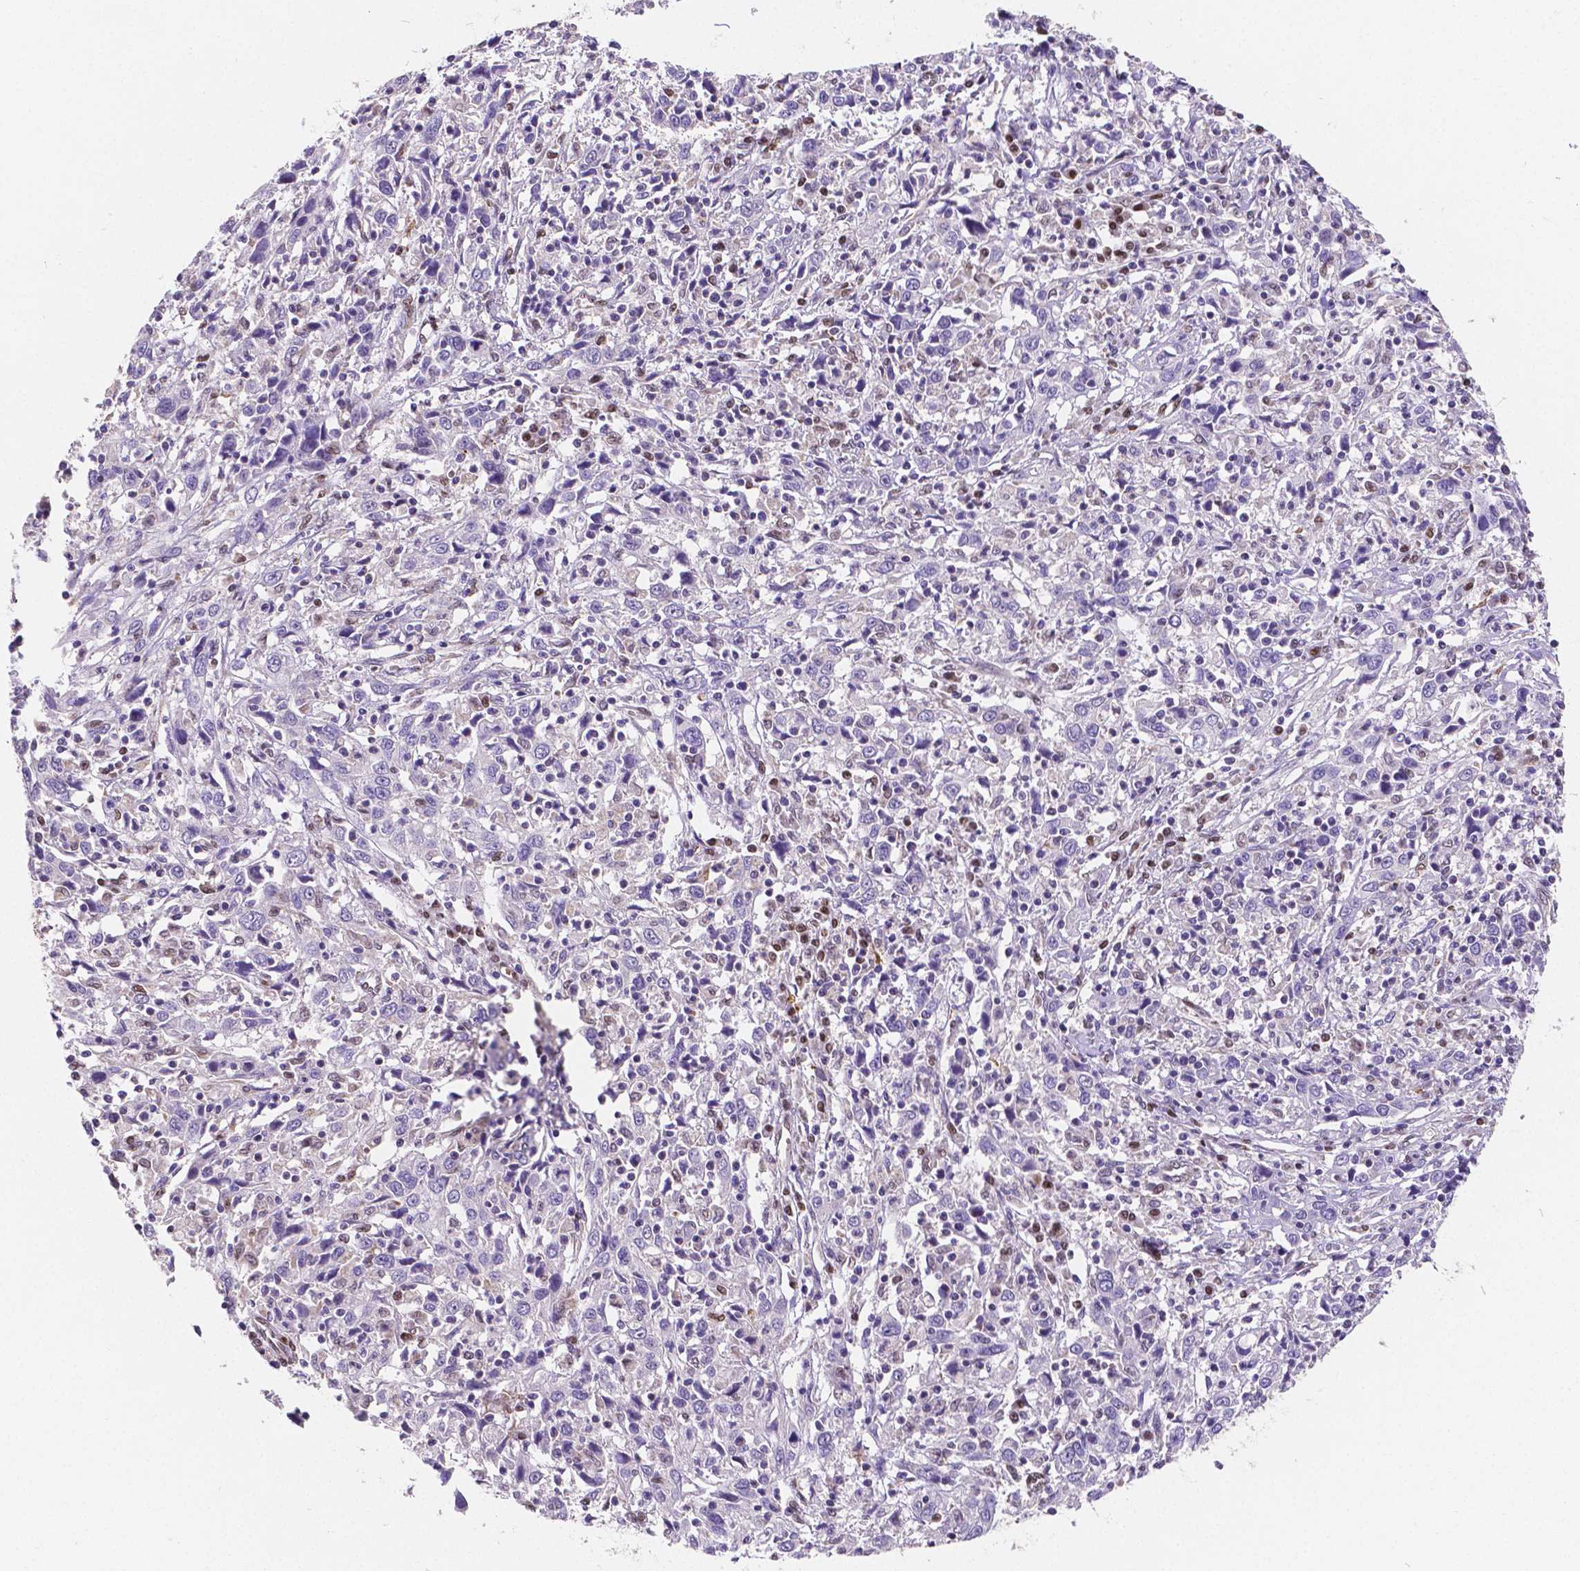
{"staining": {"intensity": "negative", "quantity": "none", "location": "none"}, "tissue": "cervical cancer", "cell_type": "Tumor cells", "image_type": "cancer", "snomed": [{"axis": "morphology", "description": "Squamous cell carcinoma, NOS"}, {"axis": "topography", "description": "Cervix"}], "caption": "DAB (3,3'-diaminobenzidine) immunohistochemical staining of cervical cancer demonstrates no significant positivity in tumor cells.", "gene": "MEF2C", "patient": {"sex": "female", "age": 46}}